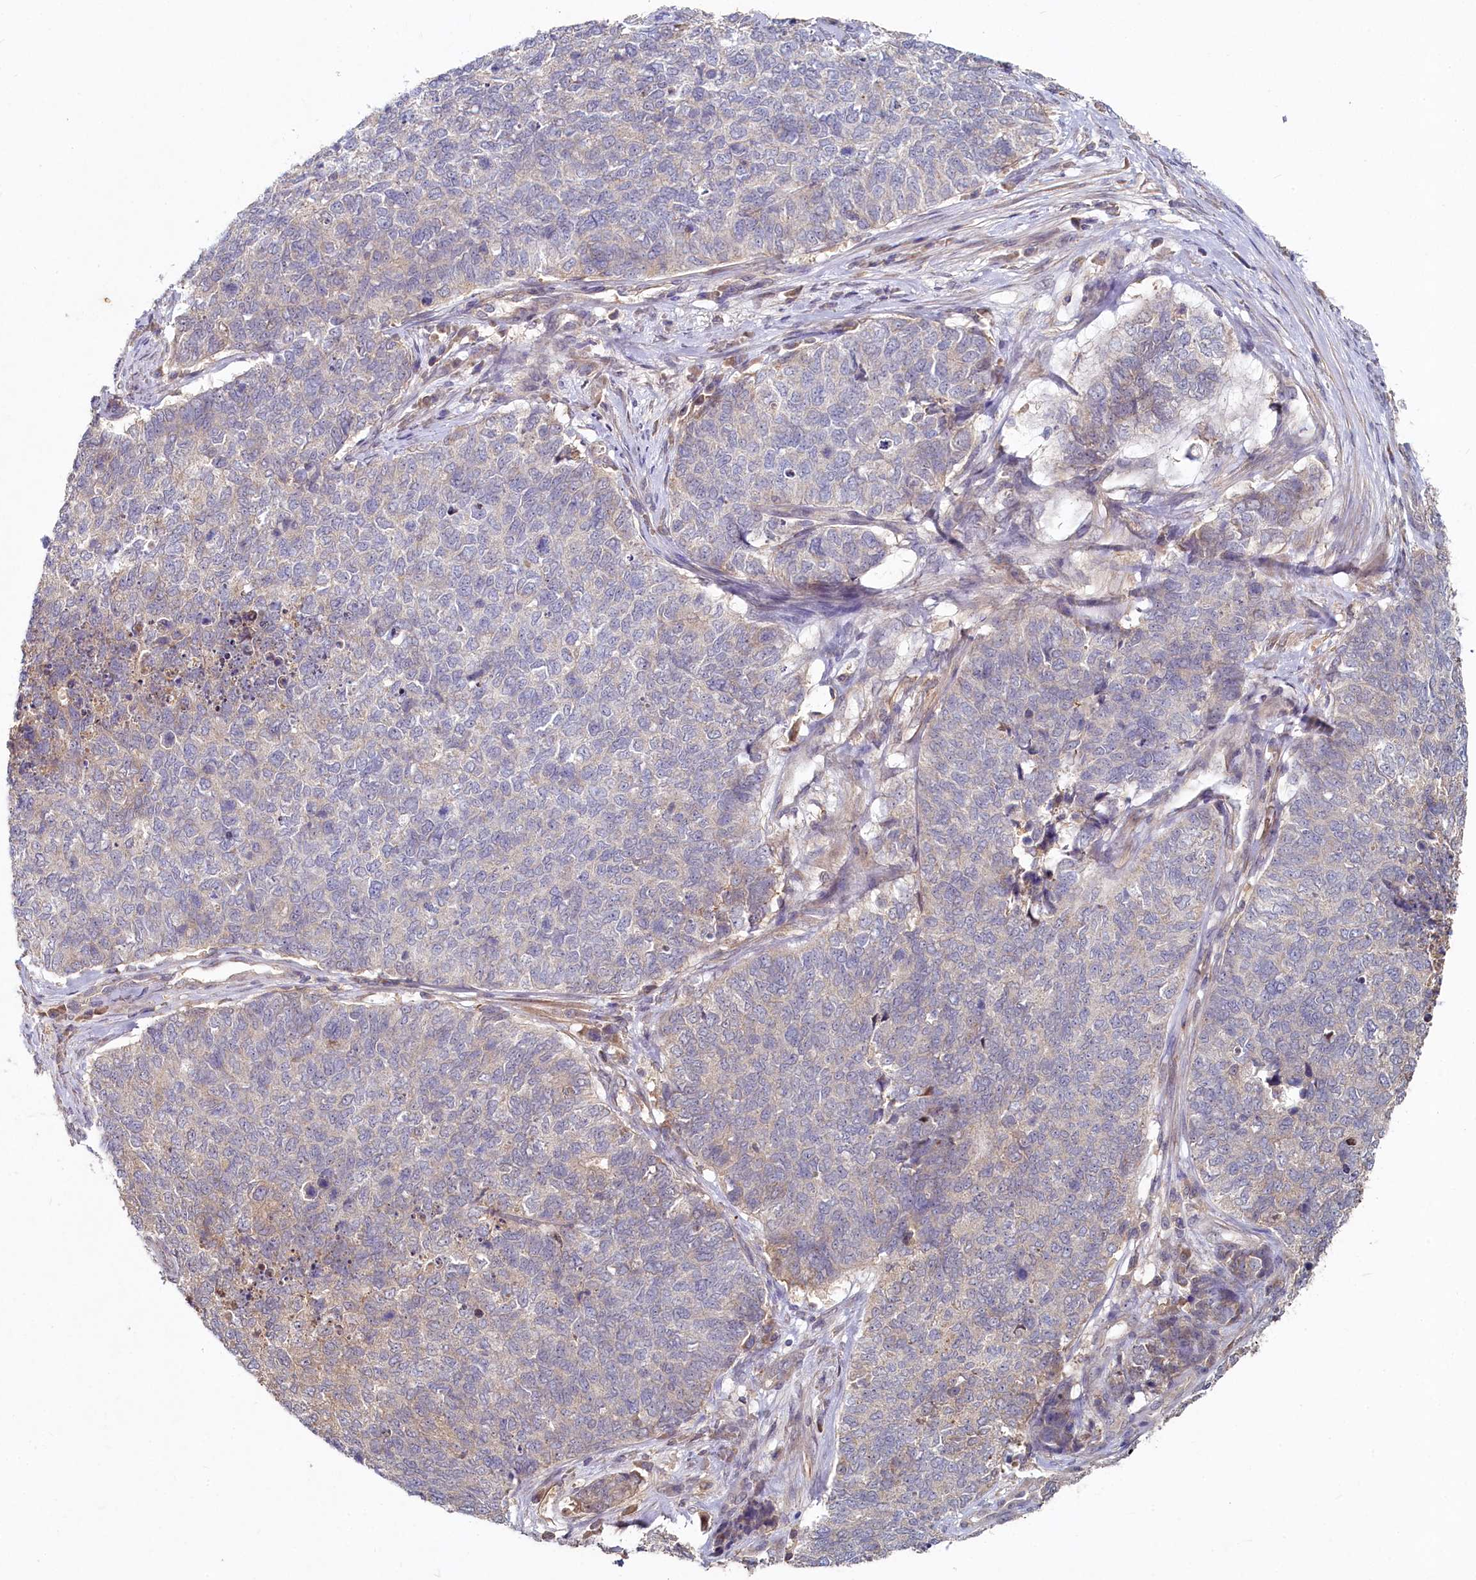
{"staining": {"intensity": "negative", "quantity": "none", "location": "none"}, "tissue": "cervical cancer", "cell_type": "Tumor cells", "image_type": "cancer", "snomed": [{"axis": "morphology", "description": "Squamous cell carcinoma, NOS"}, {"axis": "topography", "description": "Cervix"}], "caption": "Immunohistochemistry (IHC) image of human cervical cancer stained for a protein (brown), which reveals no positivity in tumor cells. (DAB immunohistochemistry (IHC) visualized using brightfield microscopy, high magnification).", "gene": "HERC3", "patient": {"sex": "female", "age": 63}}